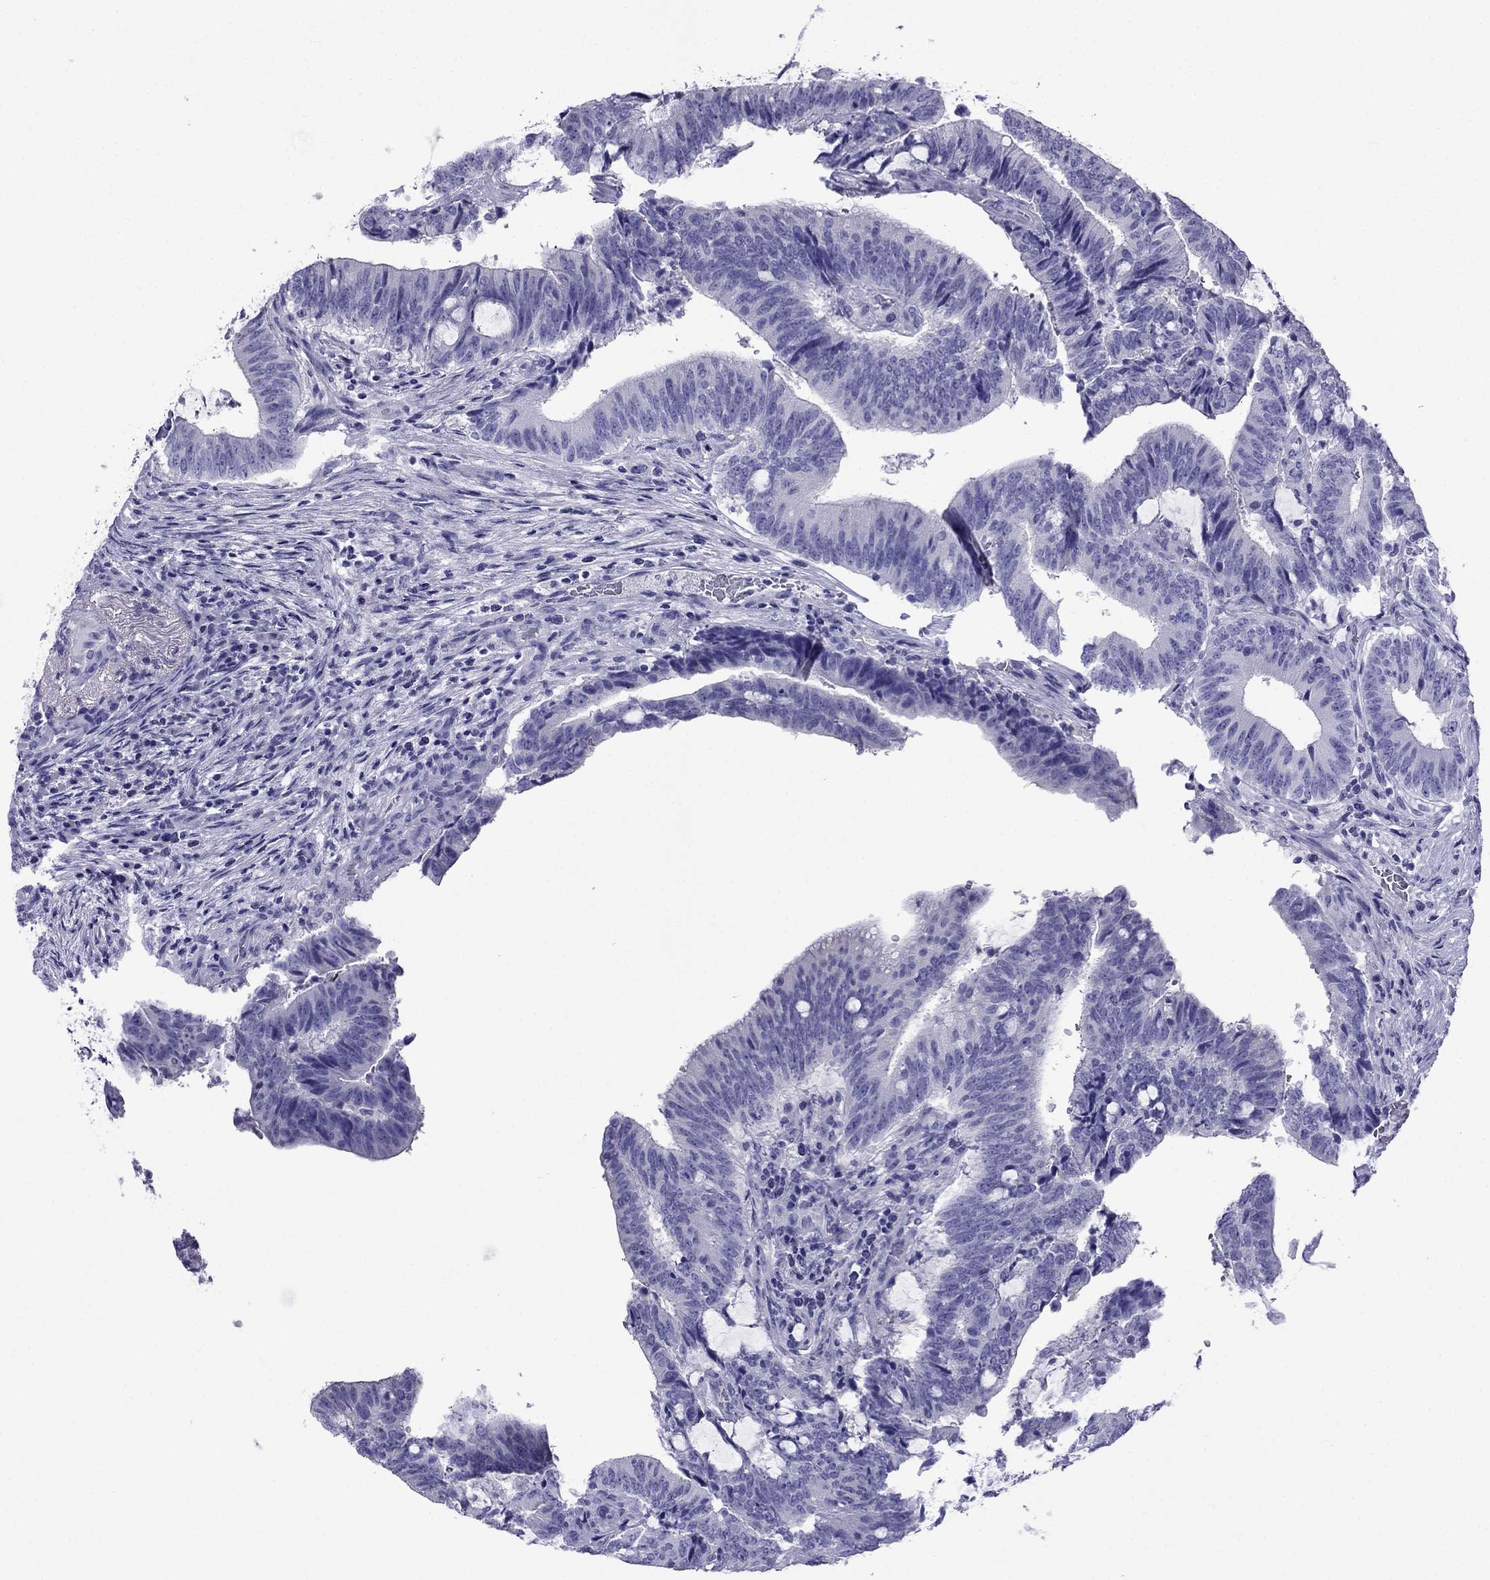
{"staining": {"intensity": "negative", "quantity": "none", "location": "none"}, "tissue": "colorectal cancer", "cell_type": "Tumor cells", "image_type": "cancer", "snomed": [{"axis": "morphology", "description": "Adenocarcinoma, NOS"}, {"axis": "topography", "description": "Colon"}], "caption": "This is an IHC micrograph of colorectal cancer. There is no staining in tumor cells.", "gene": "ARR3", "patient": {"sex": "female", "age": 43}}